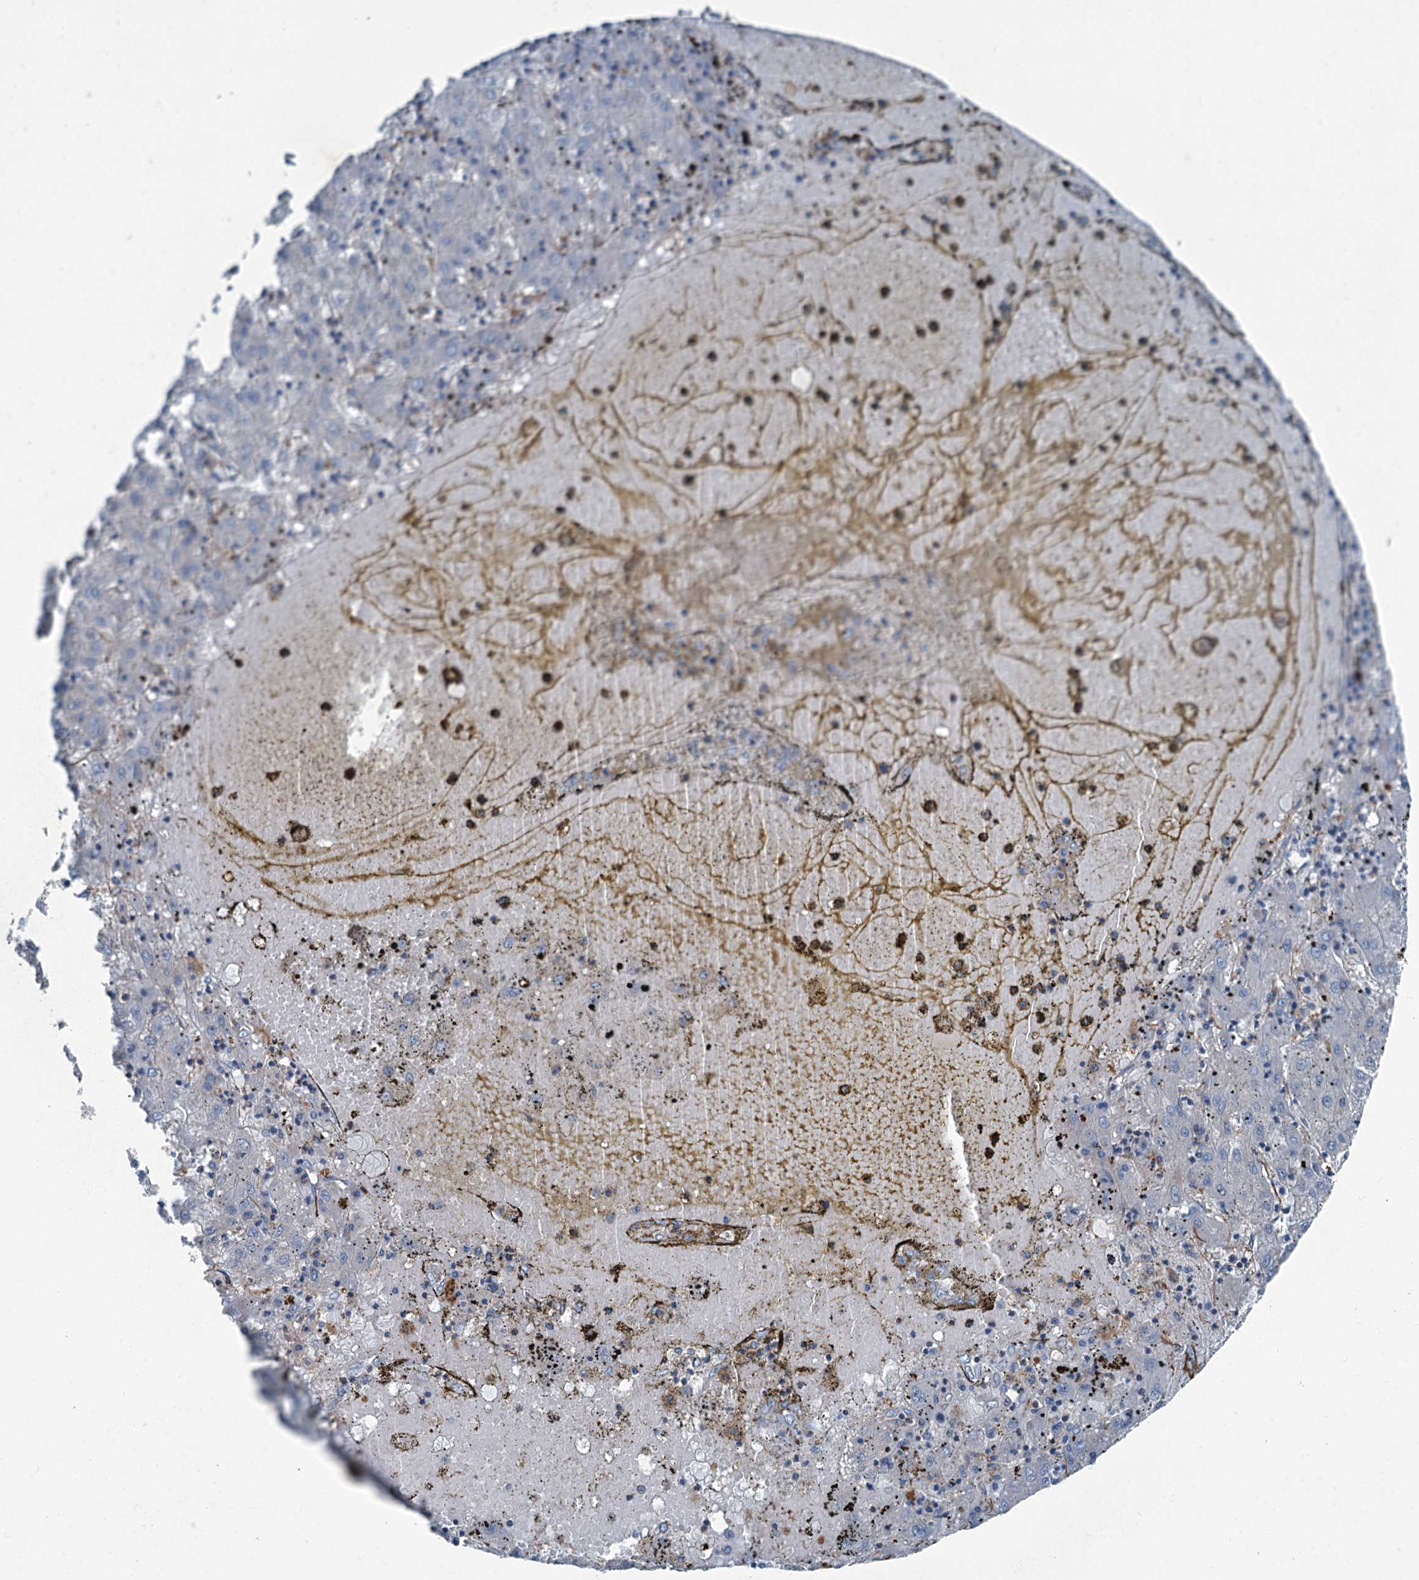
{"staining": {"intensity": "negative", "quantity": "none", "location": "none"}, "tissue": "liver cancer", "cell_type": "Tumor cells", "image_type": "cancer", "snomed": [{"axis": "morphology", "description": "Carcinoma, Hepatocellular, NOS"}, {"axis": "topography", "description": "Liver"}], "caption": "Tumor cells show no significant protein positivity in liver cancer (hepatocellular carcinoma). (DAB (3,3'-diaminobenzidine) immunohistochemistry, high magnification).", "gene": "AXL", "patient": {"sex": "male", "age": 72}}